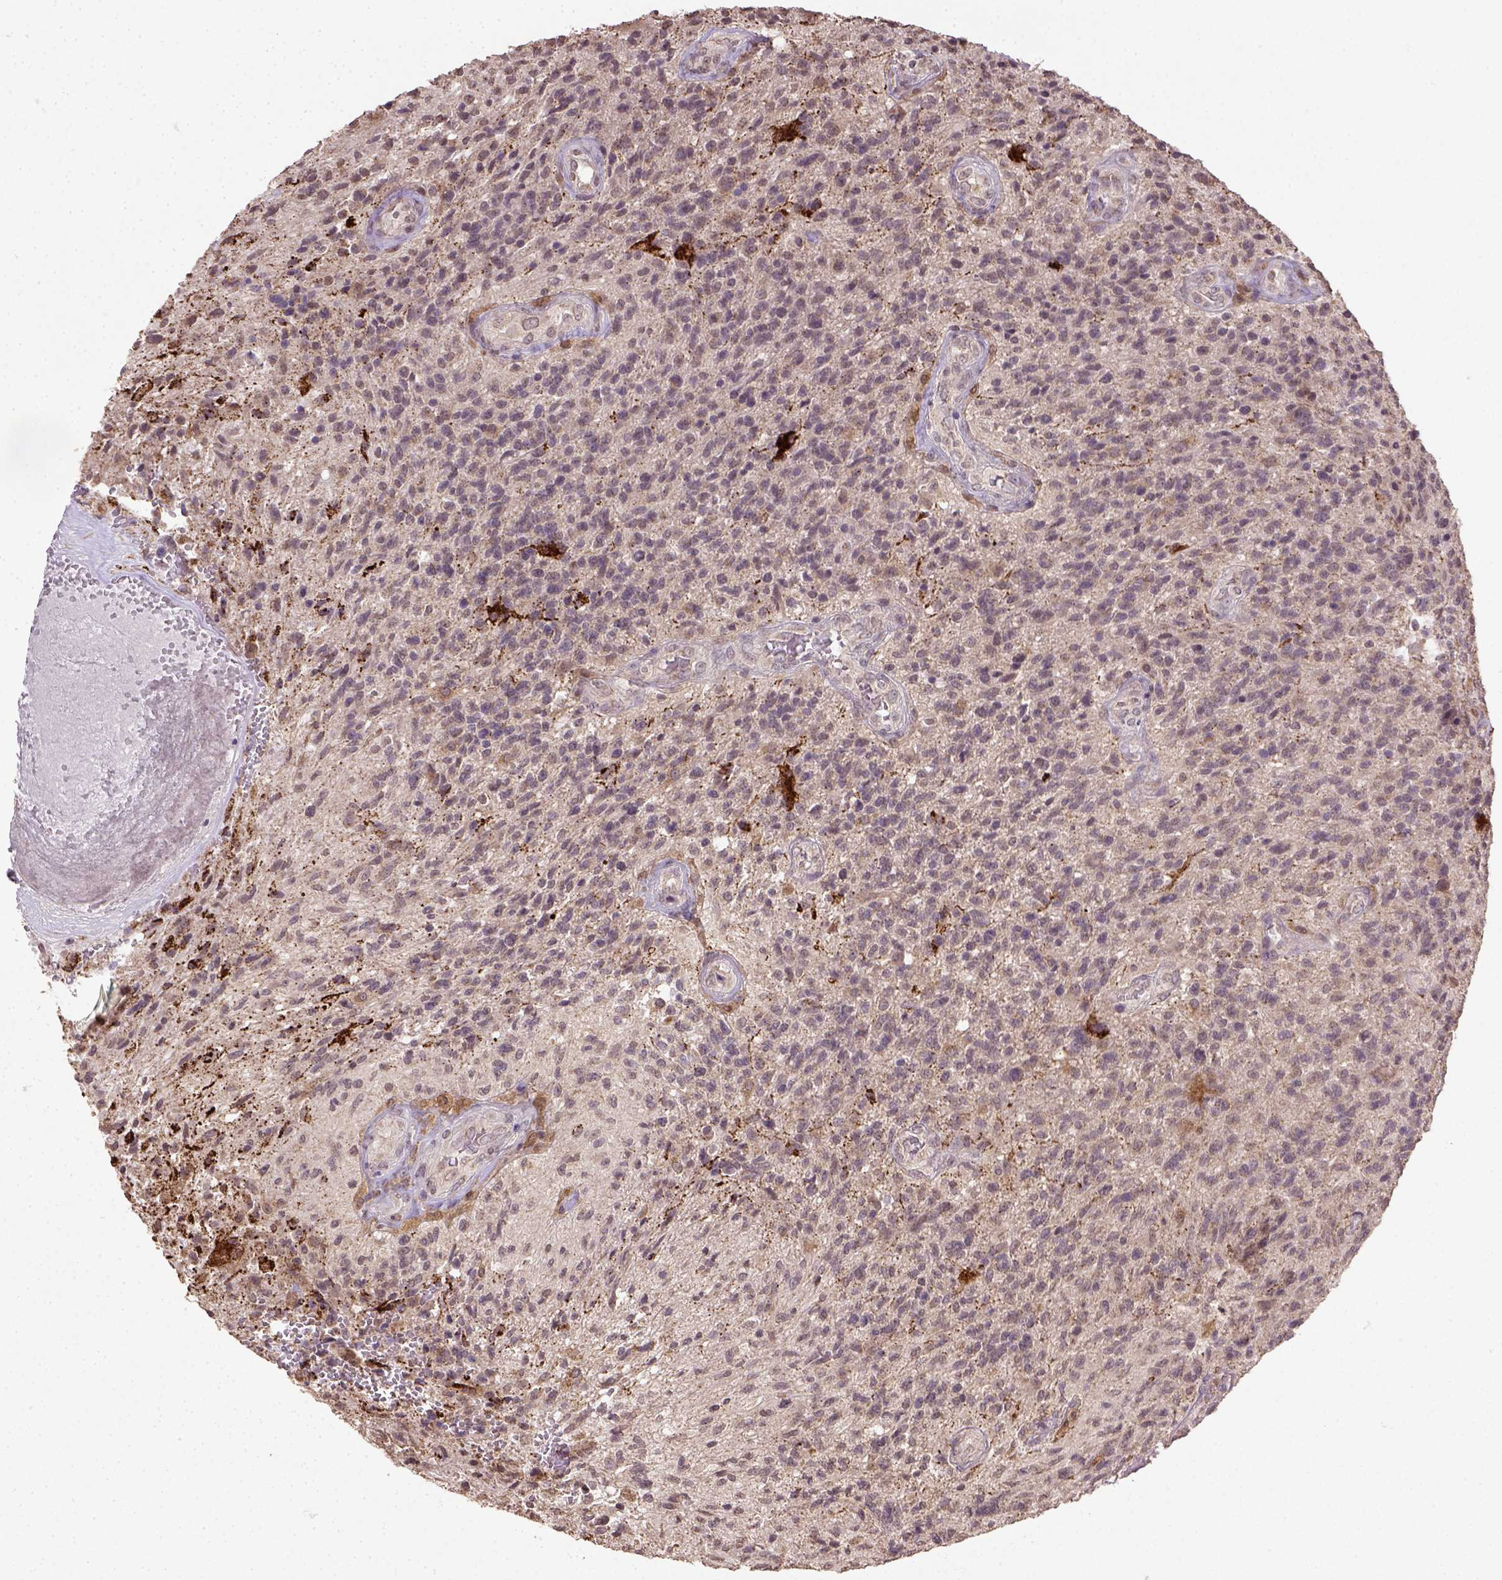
{"staining": {"intensity": "negative", "quantity": "none", "location": "none"}, "tissue": "glioma", "cell_type": "Tumor cells", "image_type": "cancer", "snomed": [{"axis": "morphology", "description": "Glioma, malignant, High grade"}, {"axis": "topography", "description": "Brain"}], "caption": "High power microscopy micrograph of an immunohistochemistry (IHC) micrograph of glioma, revealing no significant positivity in tumor cells.", "gene": "NUDT10", "patient": {"sex": "male", "age": 56}}